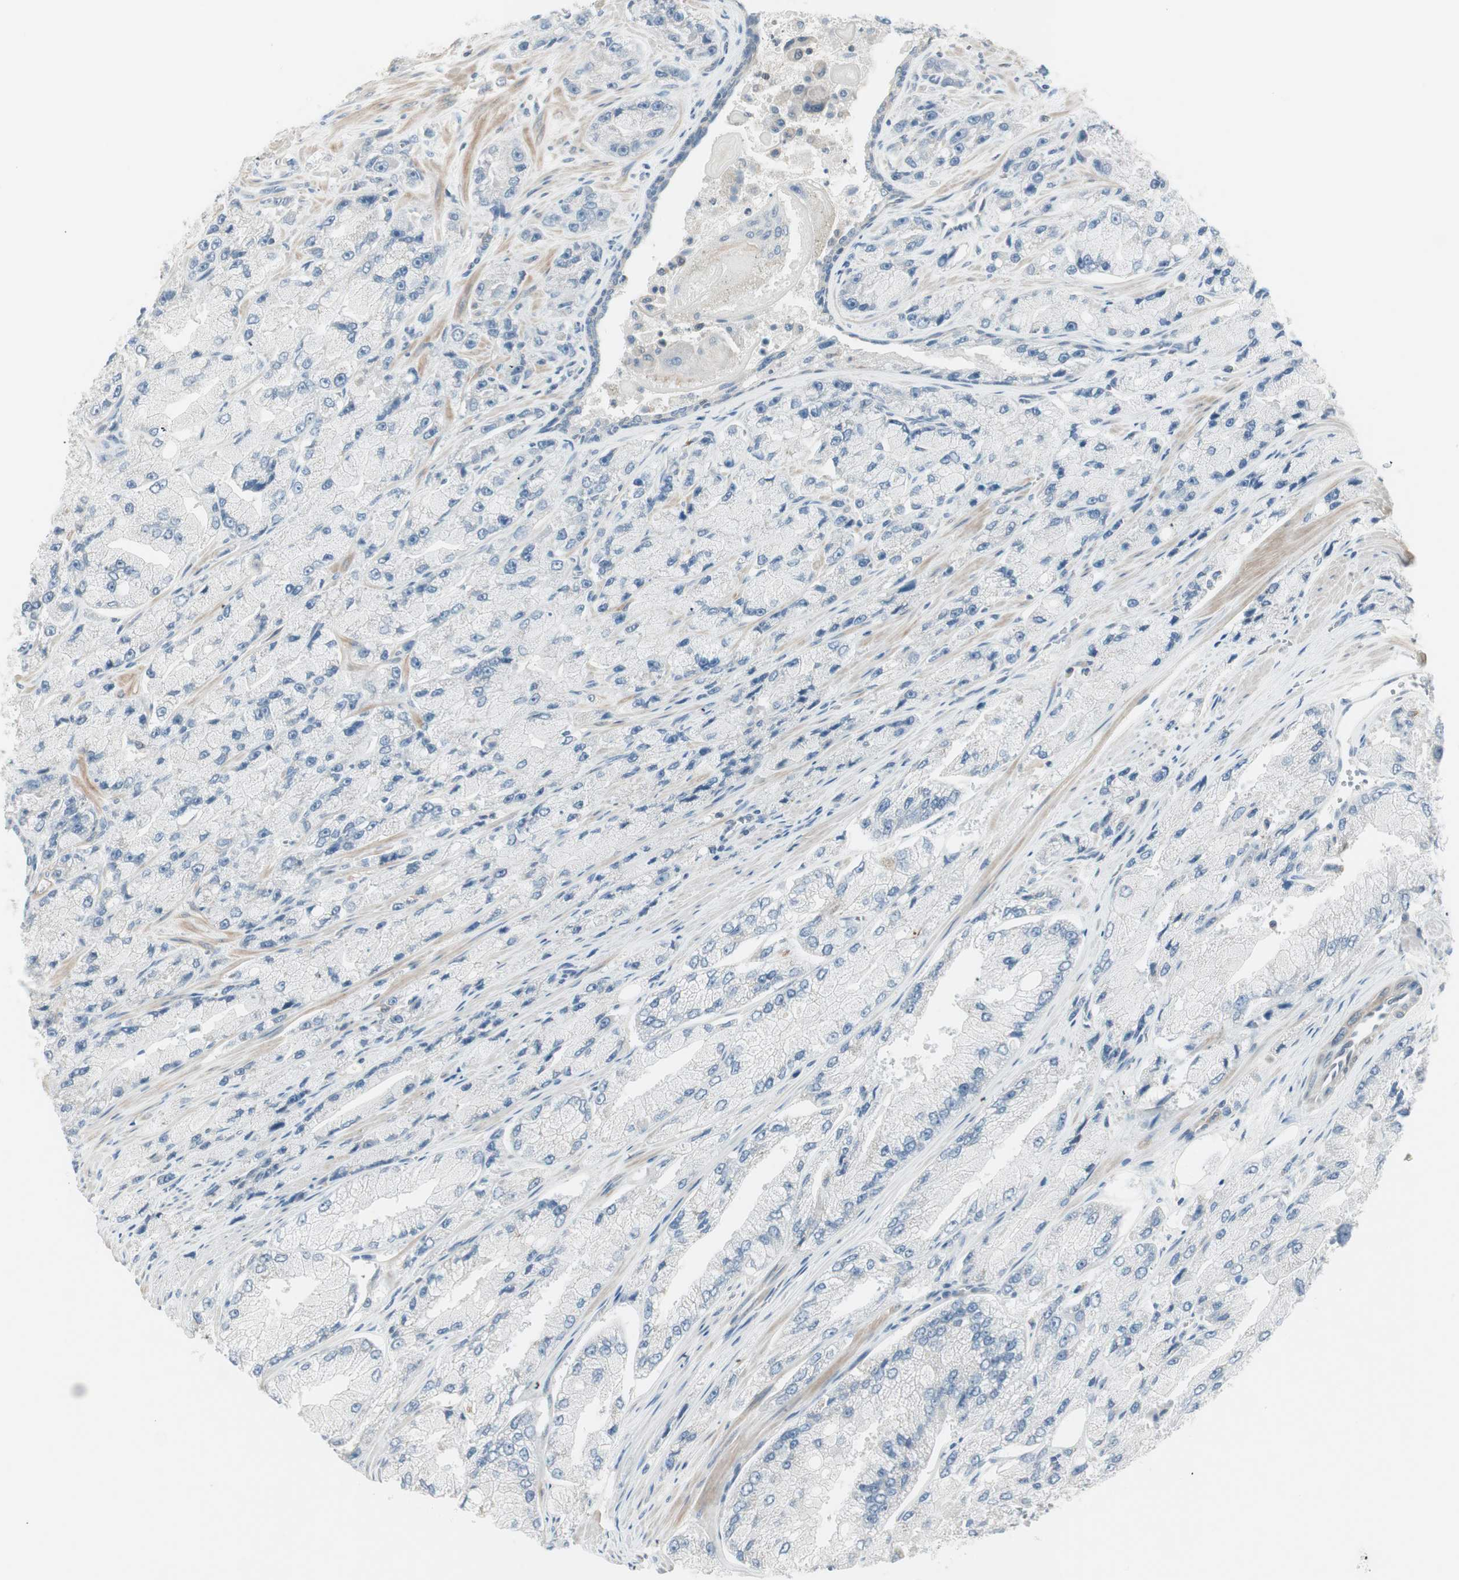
{"staining": {"intensity": "negative", "quantity": "none", "location": "none"}, "tissue": "prostate cancer", "cell_type": "Tumor cells", "image_type": "cancer", "snomed": [{"axis": "morphology", "description": "Adenocarcinoma, High grade"}, {"axis": "topography", "description": "Prostate"}], "caption": "A histopathology image of human adenocarcinoma (high-grade) (prostate) is negative for staining in tumor cells.", "gene": "ITLN2", "patient": {"sex": "male", "age": 58}}